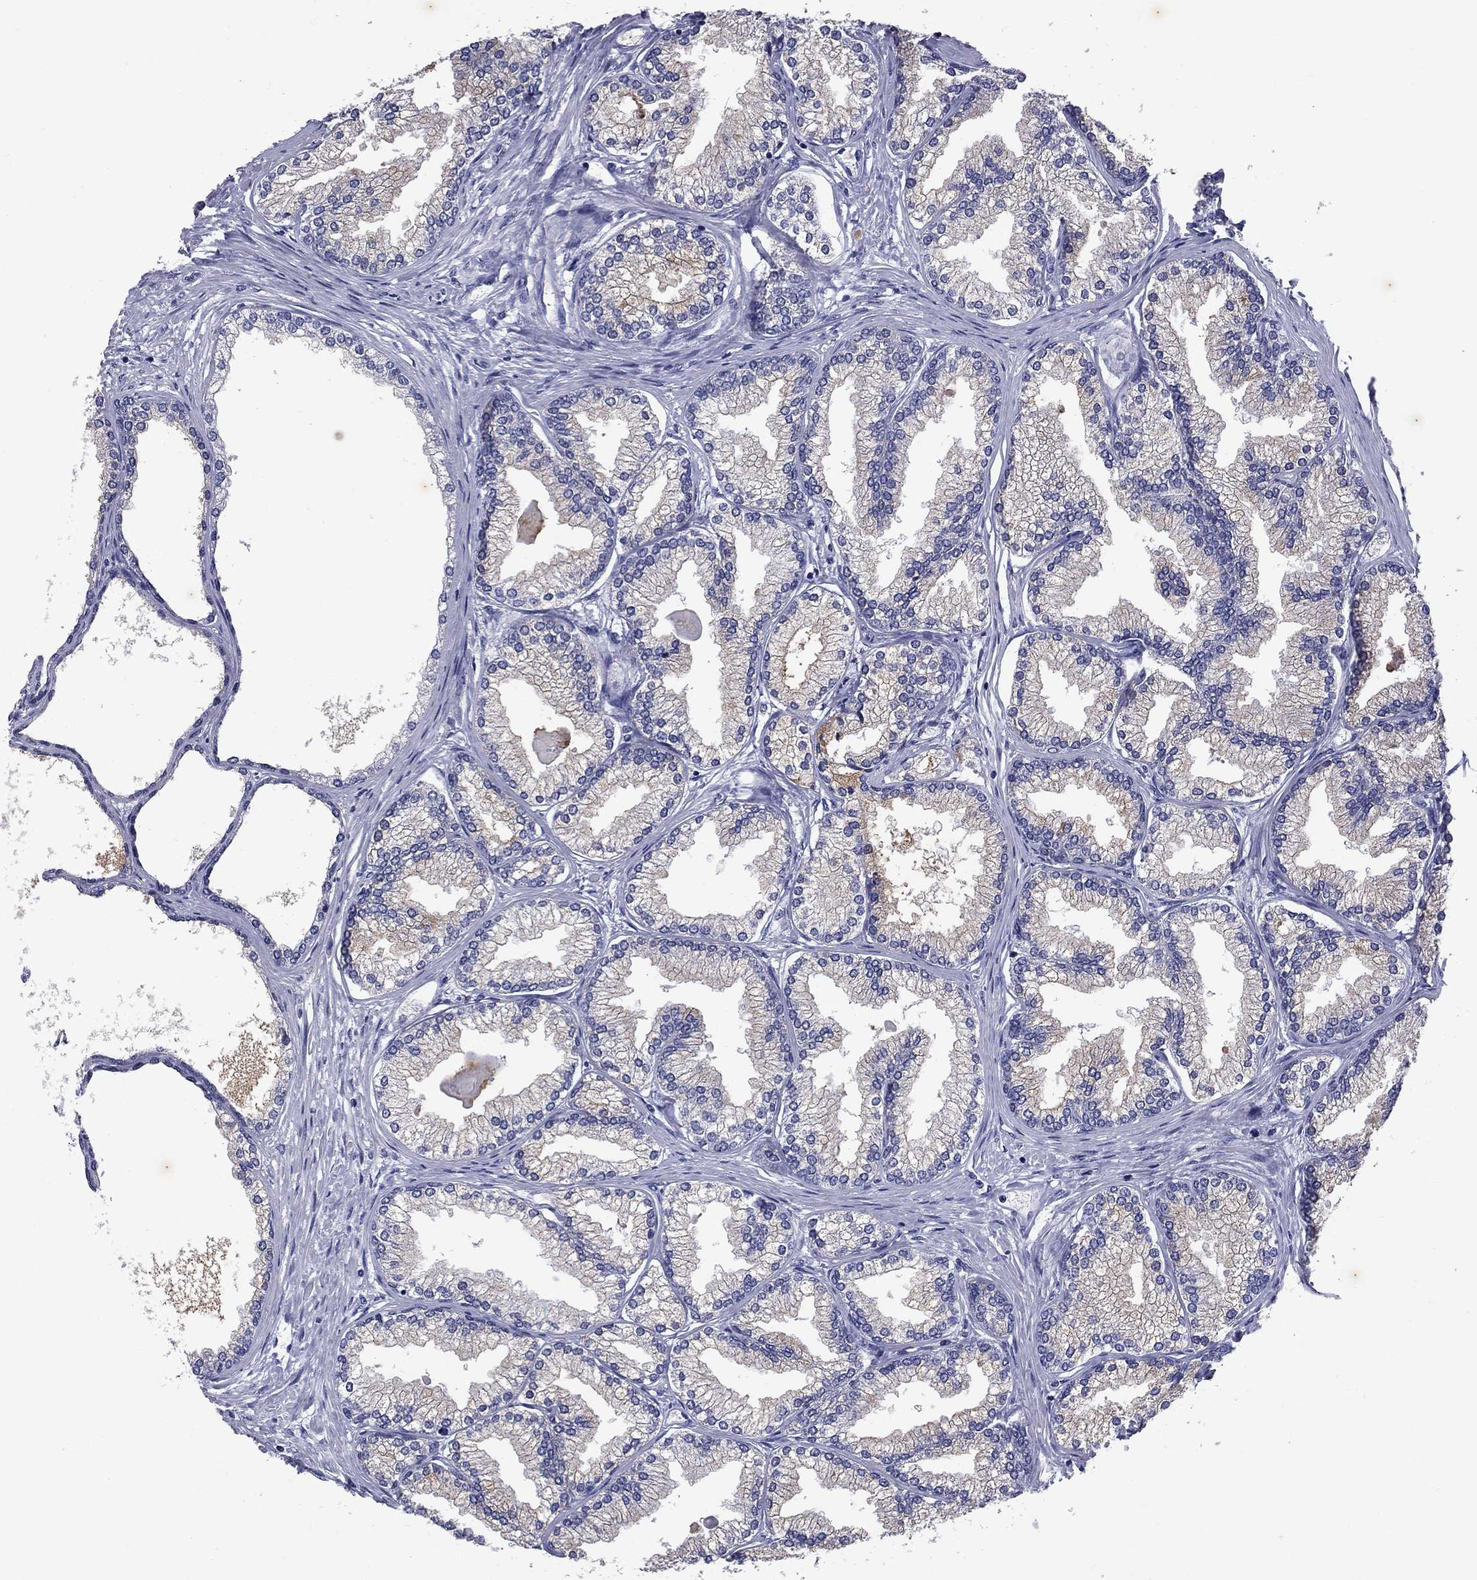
{"staining": {"intensity": "moderate", "quantity": "<25%", "location": "cytoplasmic/membranous"}, "tissue": "prostate", "cell_type": "Glandular cells", "image_type": "normal", "snomed": [{"axis": "morphology", "description": "Normal tissue, NOS"}, {"axis": "topography", "description": "Prostate"}], "caption": "Prostate stained for a protein (brown) demonstrates moderate cytoplasmic/membranous positive staining in about <25% of glandular cells.", "gene": "MADCAM1", "patient": {"sex": "male", "age": 72}}